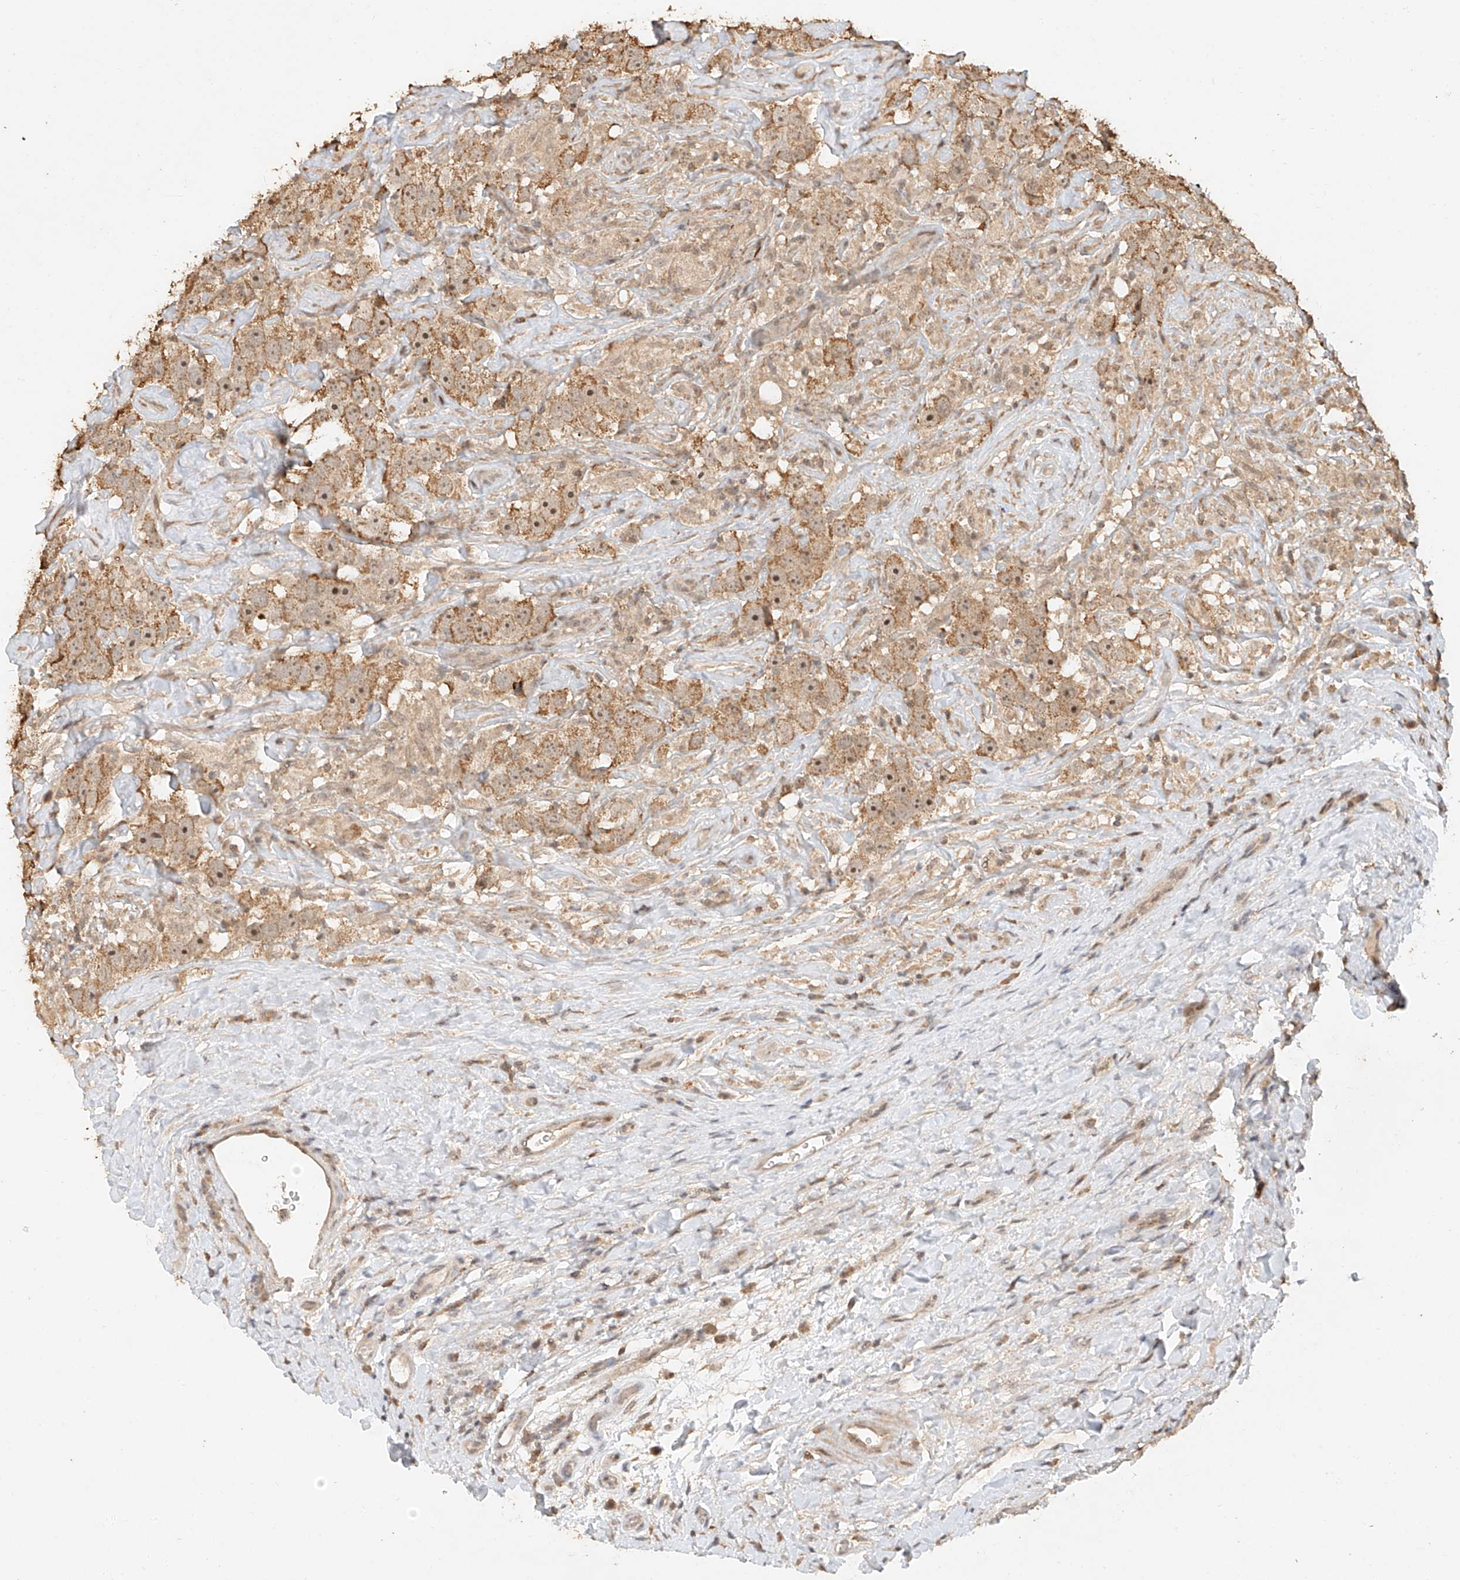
{"staining": {"intensity": "moderate", "quantity": ">75%", "location": "cytoplasmic/membranous,nuclear"}, "tissue": "testis cancer", "cell_type": "Tumor cells", "image_type": "cancer", "snomed": [{"axis": "morphology", "description": "Seminoma, NOS"}, {"axis": "topography", "description": "Testis"}], "caption": "Immunohistochemical staining of testis cancer shows medium levels of moderate cytoplasmic/membranous and nuclear expression in about >75% of tumor cells. The protein is shown in brown color, while the nuclei are stained blue.", "gene": "CXorf58", "patient": {"sex": "male", "age": 49}}